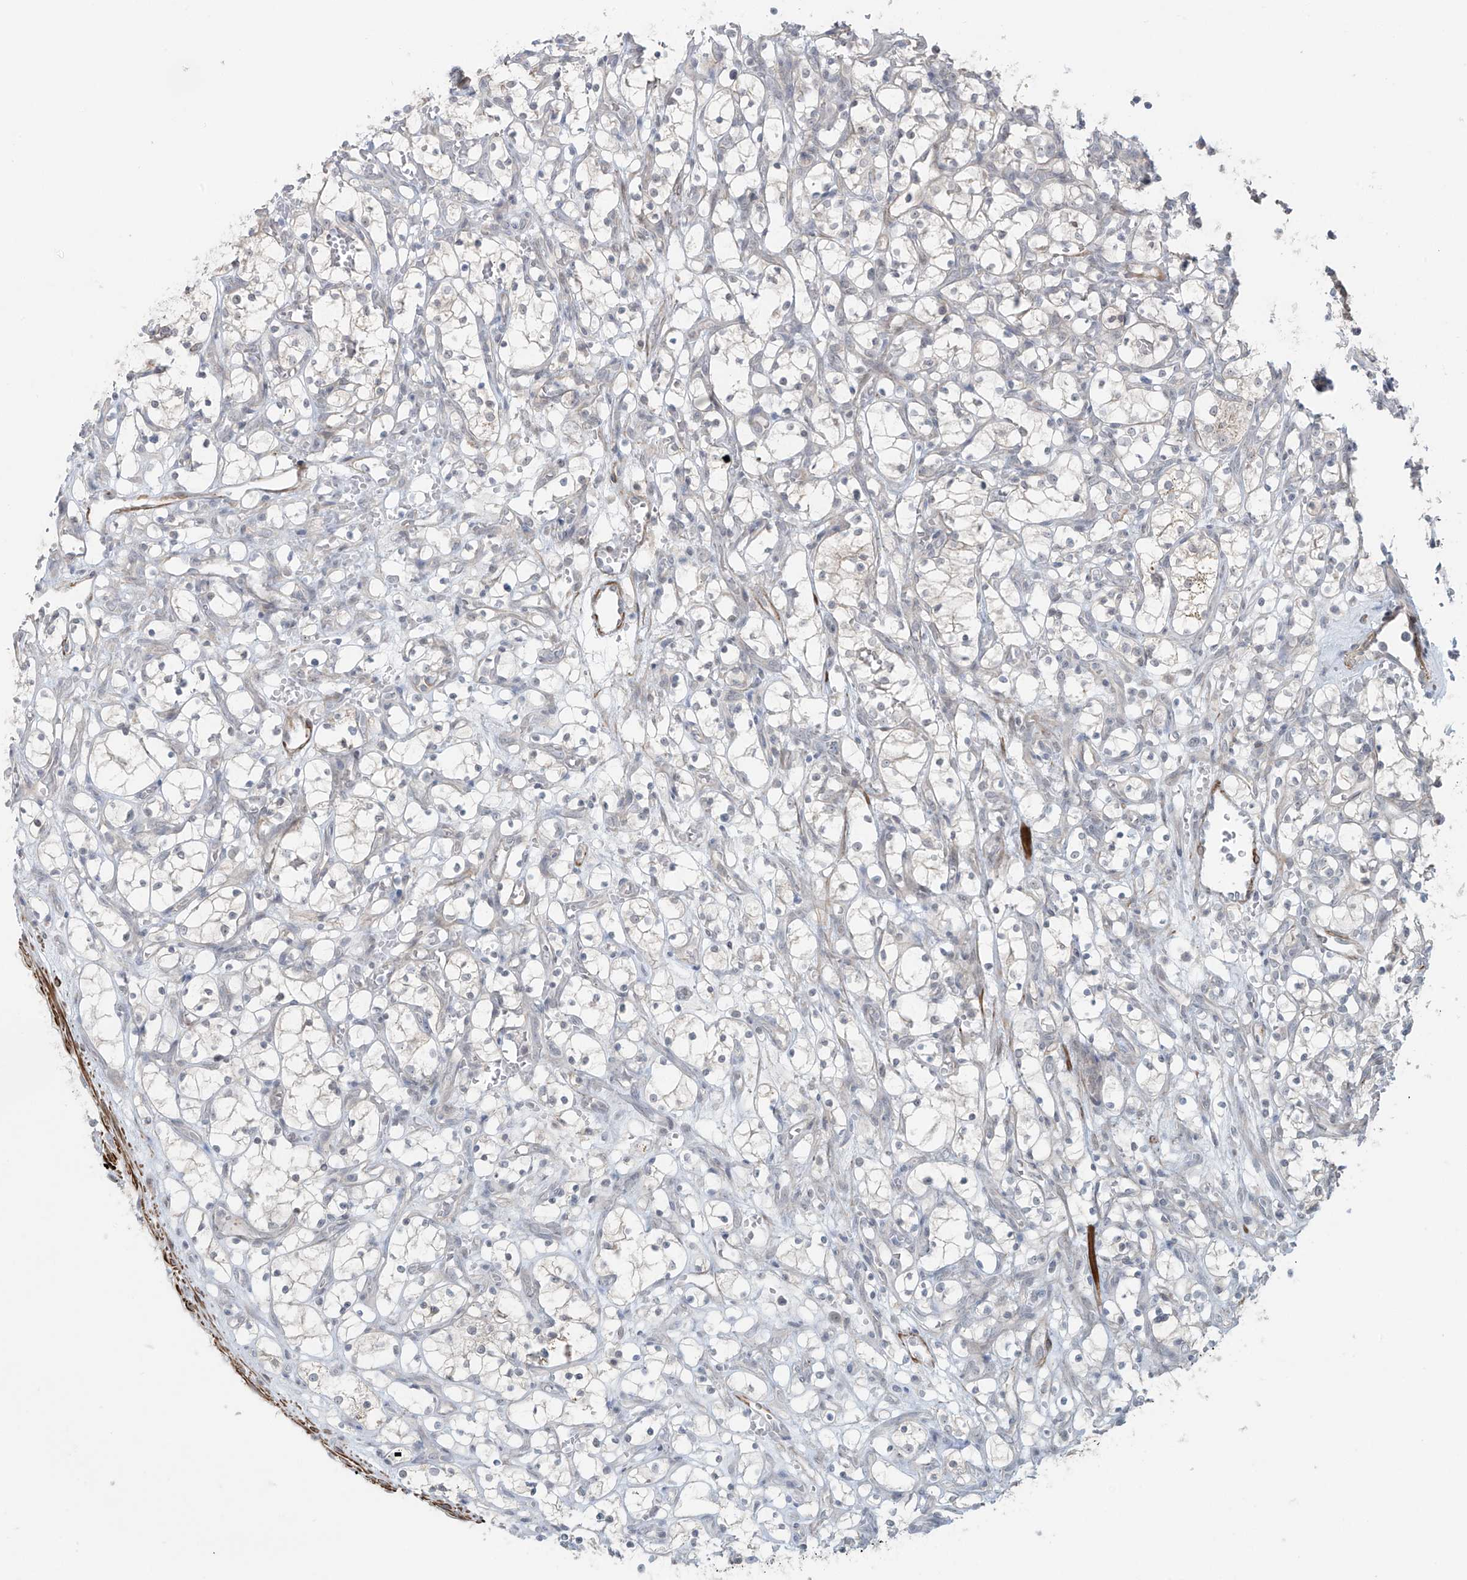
{"staining": {"intensity": "negative", "quantity": "none", "location": "none"}, "tissue": "renal cancer", "cell_type": "Tumor cells", "image_type": "cancer", "snomed": [{"axis": "morphology", "description": "Adenocarcinoma, NOS"}, {"axis": "topography", "description": "Kidney"}], "caption": "Immunohistochemistry (IHC) image of neoplastic tissue: human renal cancer (adenocarcinoma) stained with DAB displays no significant protein positivity in tumor cells.", "gene": "RASGEF1A", "patient": {"sex": "female", "age": 69}}